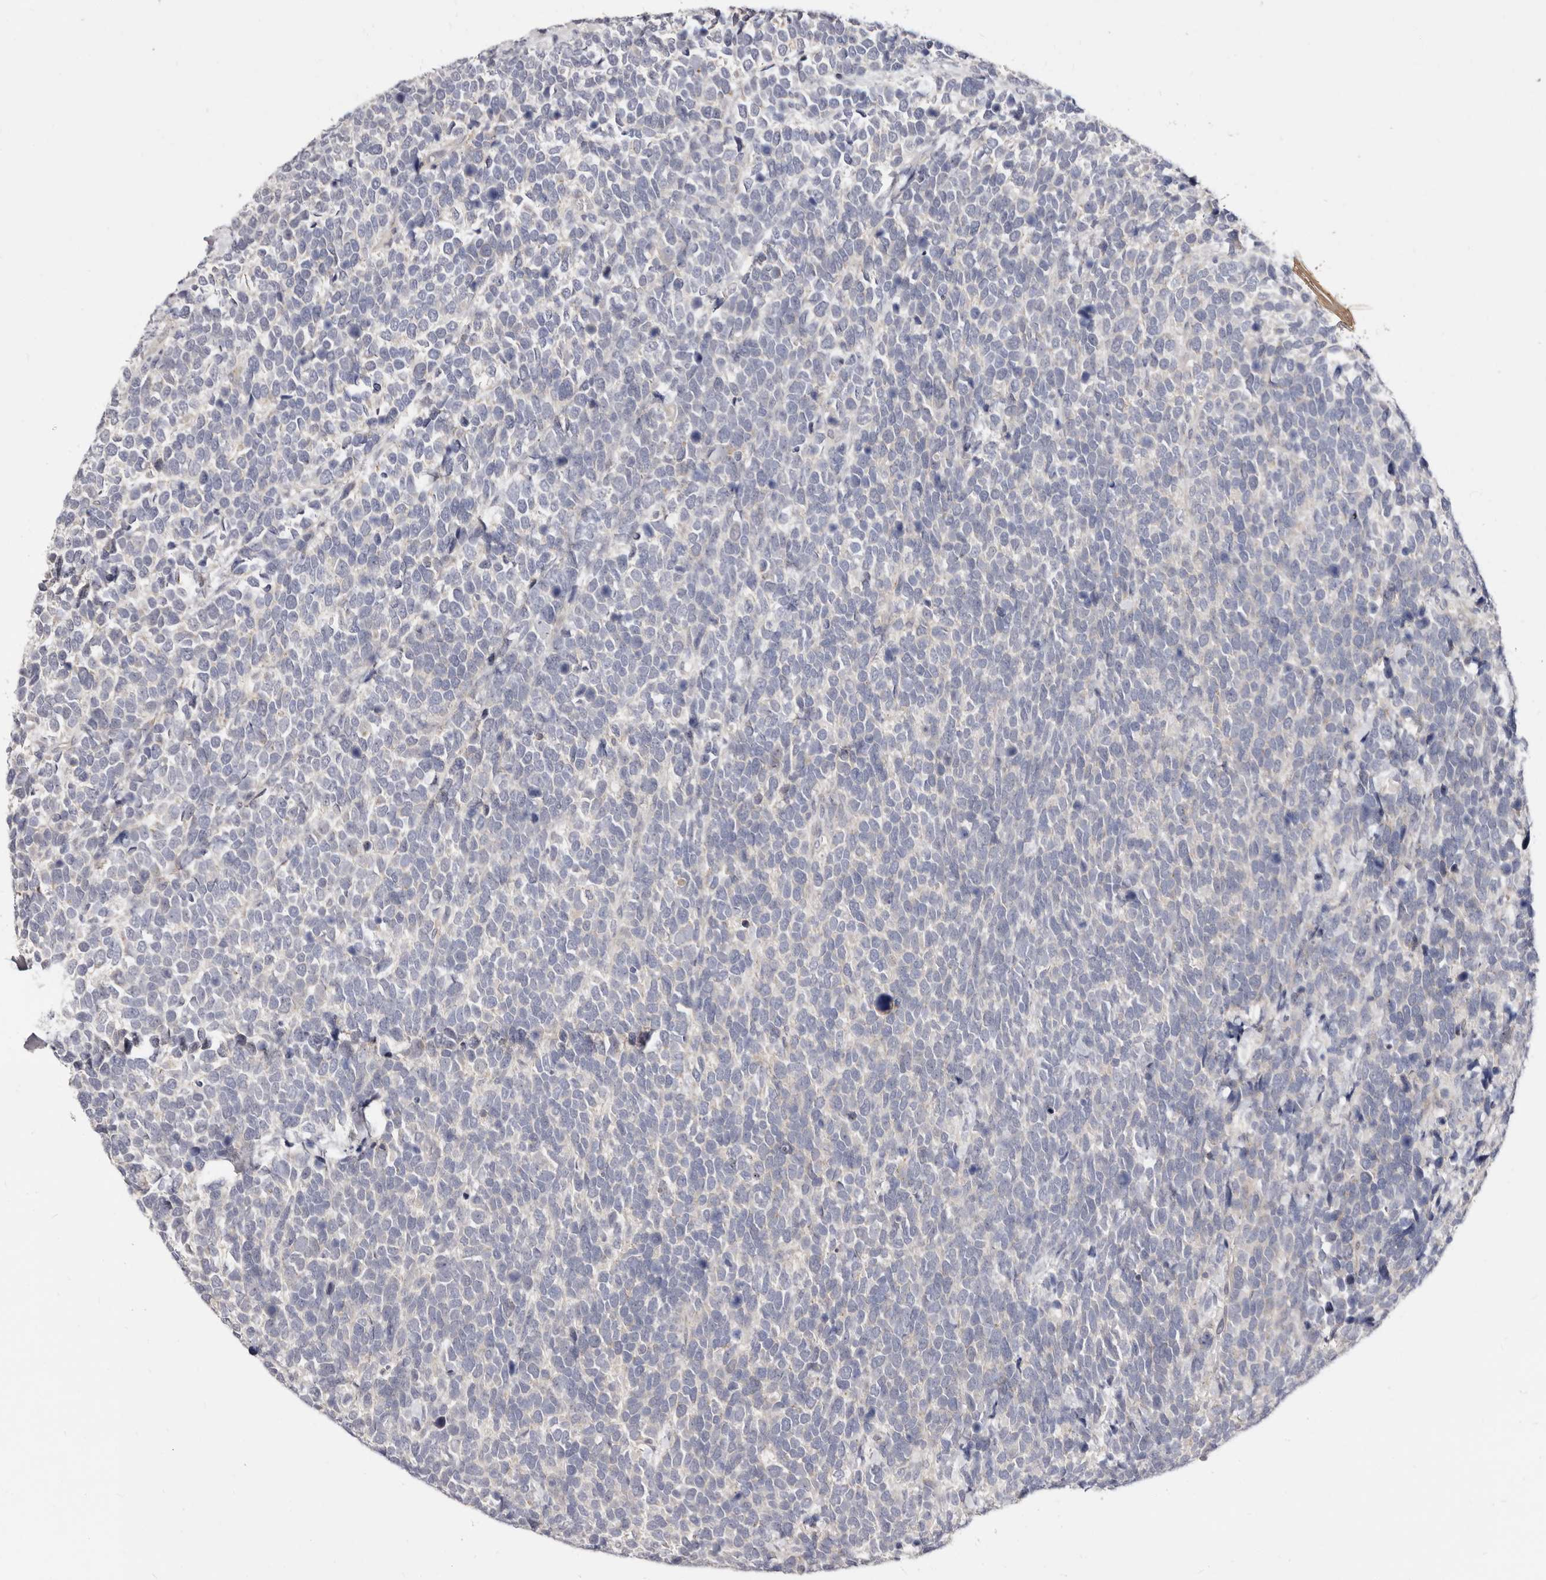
{"staining": {"intensity": "negative", "quantity": "none", "location": "none"}, "tissue": "urothelial cancer", "cell_type": "Tumor cells", "image_type": "cancer", "snomed": [{"axis": "morphology", "description": "Urothelial carcinoma, High grade"}, {"axis": "topography", "description": "Urinary bladder"}], "caption": "A micrograph of human urothelial carcinoma (high-grade) is negative for staining in tumor cells.", "gene": "KLHL4", "patient": {"sex": "female", "age": 82}}